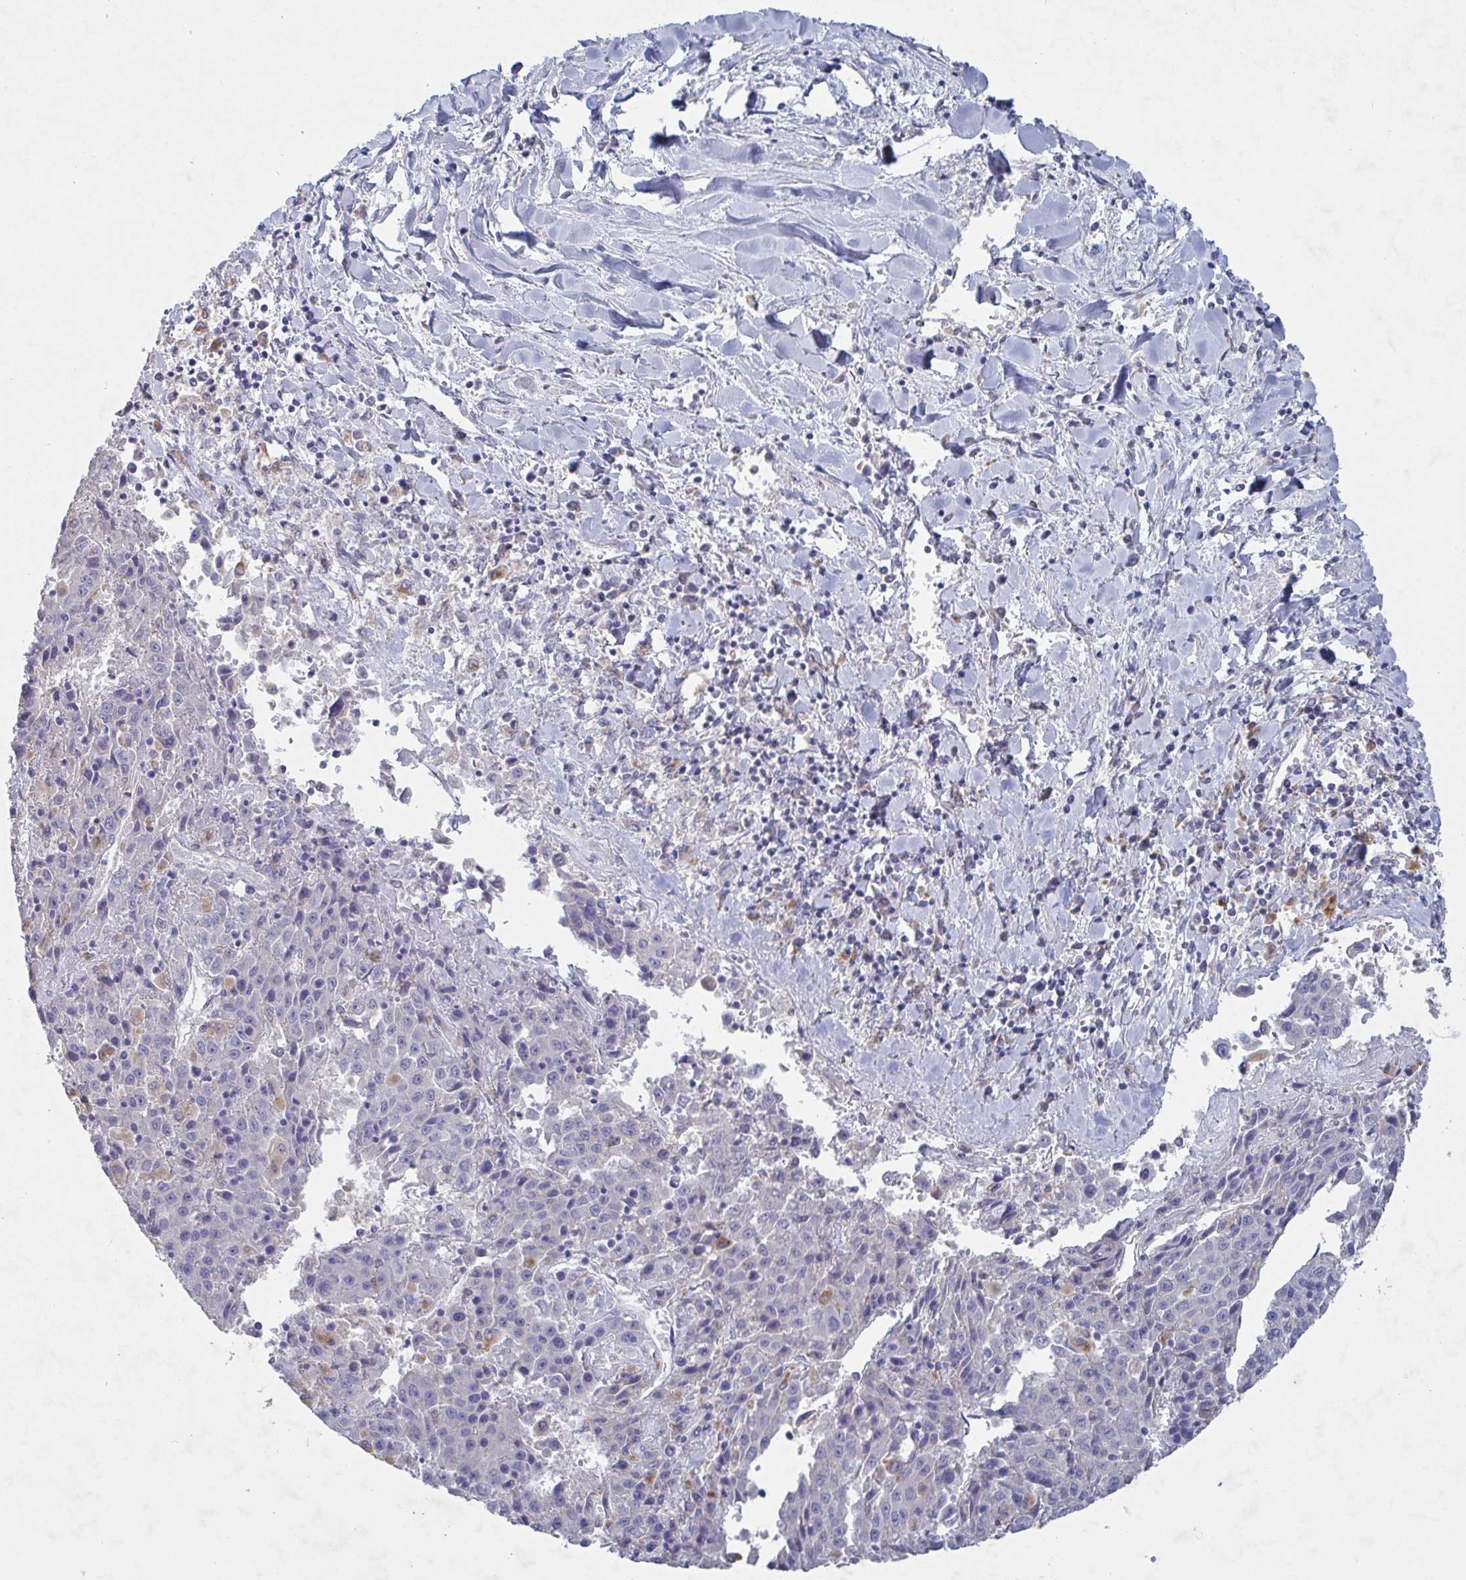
{"staining": {"intensity": "negative", "quantity": "none", "location": "none"}, "tissue": "liver cancer", "cell_type": "Tumor cells", "image_type": "cancer", "snomed": [{"axis": "morphology", "description": "Carcinoma, Hepatocellular, NOS"}, {"axis": "topography", "description": "Liver"}], "caption": "A histopathology image of human liver cancer is negative for staining in tumor cells.", "gene": "GALNT13", "patient": {"sex": "female", "age": 53}}